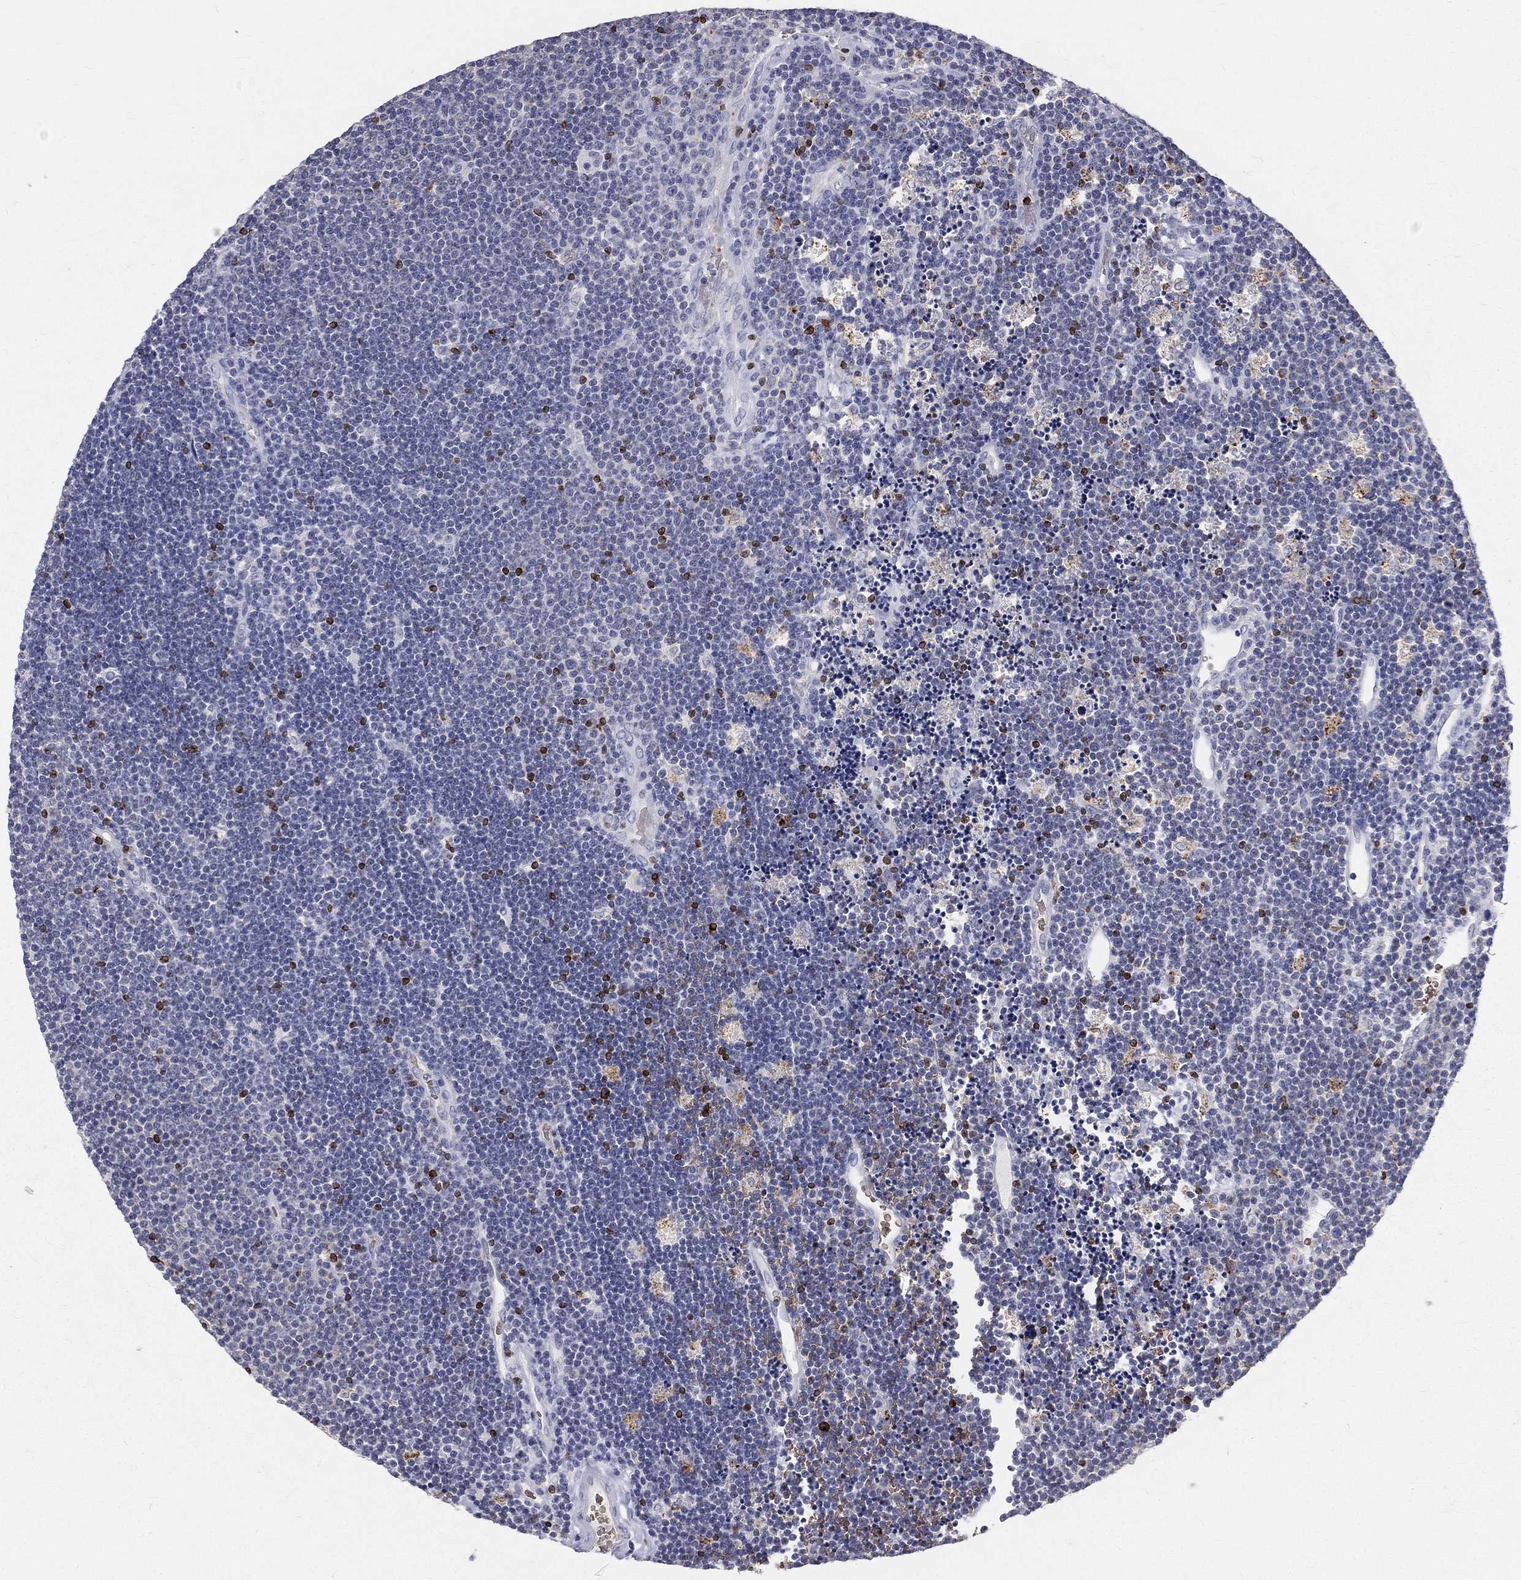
{"staining": {"intensity": "negative", "quantity": "none", "location": "none"}, "tissue": "lymphoma", "cell_type": "Tumor cells", "image_type": "cancer", "snomed": [{"axis": "morphology", "description": "Malignant lymphoma, non-Hodgkin's type, Low grade"}, {"axis": "topography", "description": "Brain"}], "caption": "The histopathology image shows no staining of tumor cells in lymphoma.", "gene": "CTSW", "patient": {"sex": "female", "age": 66}}